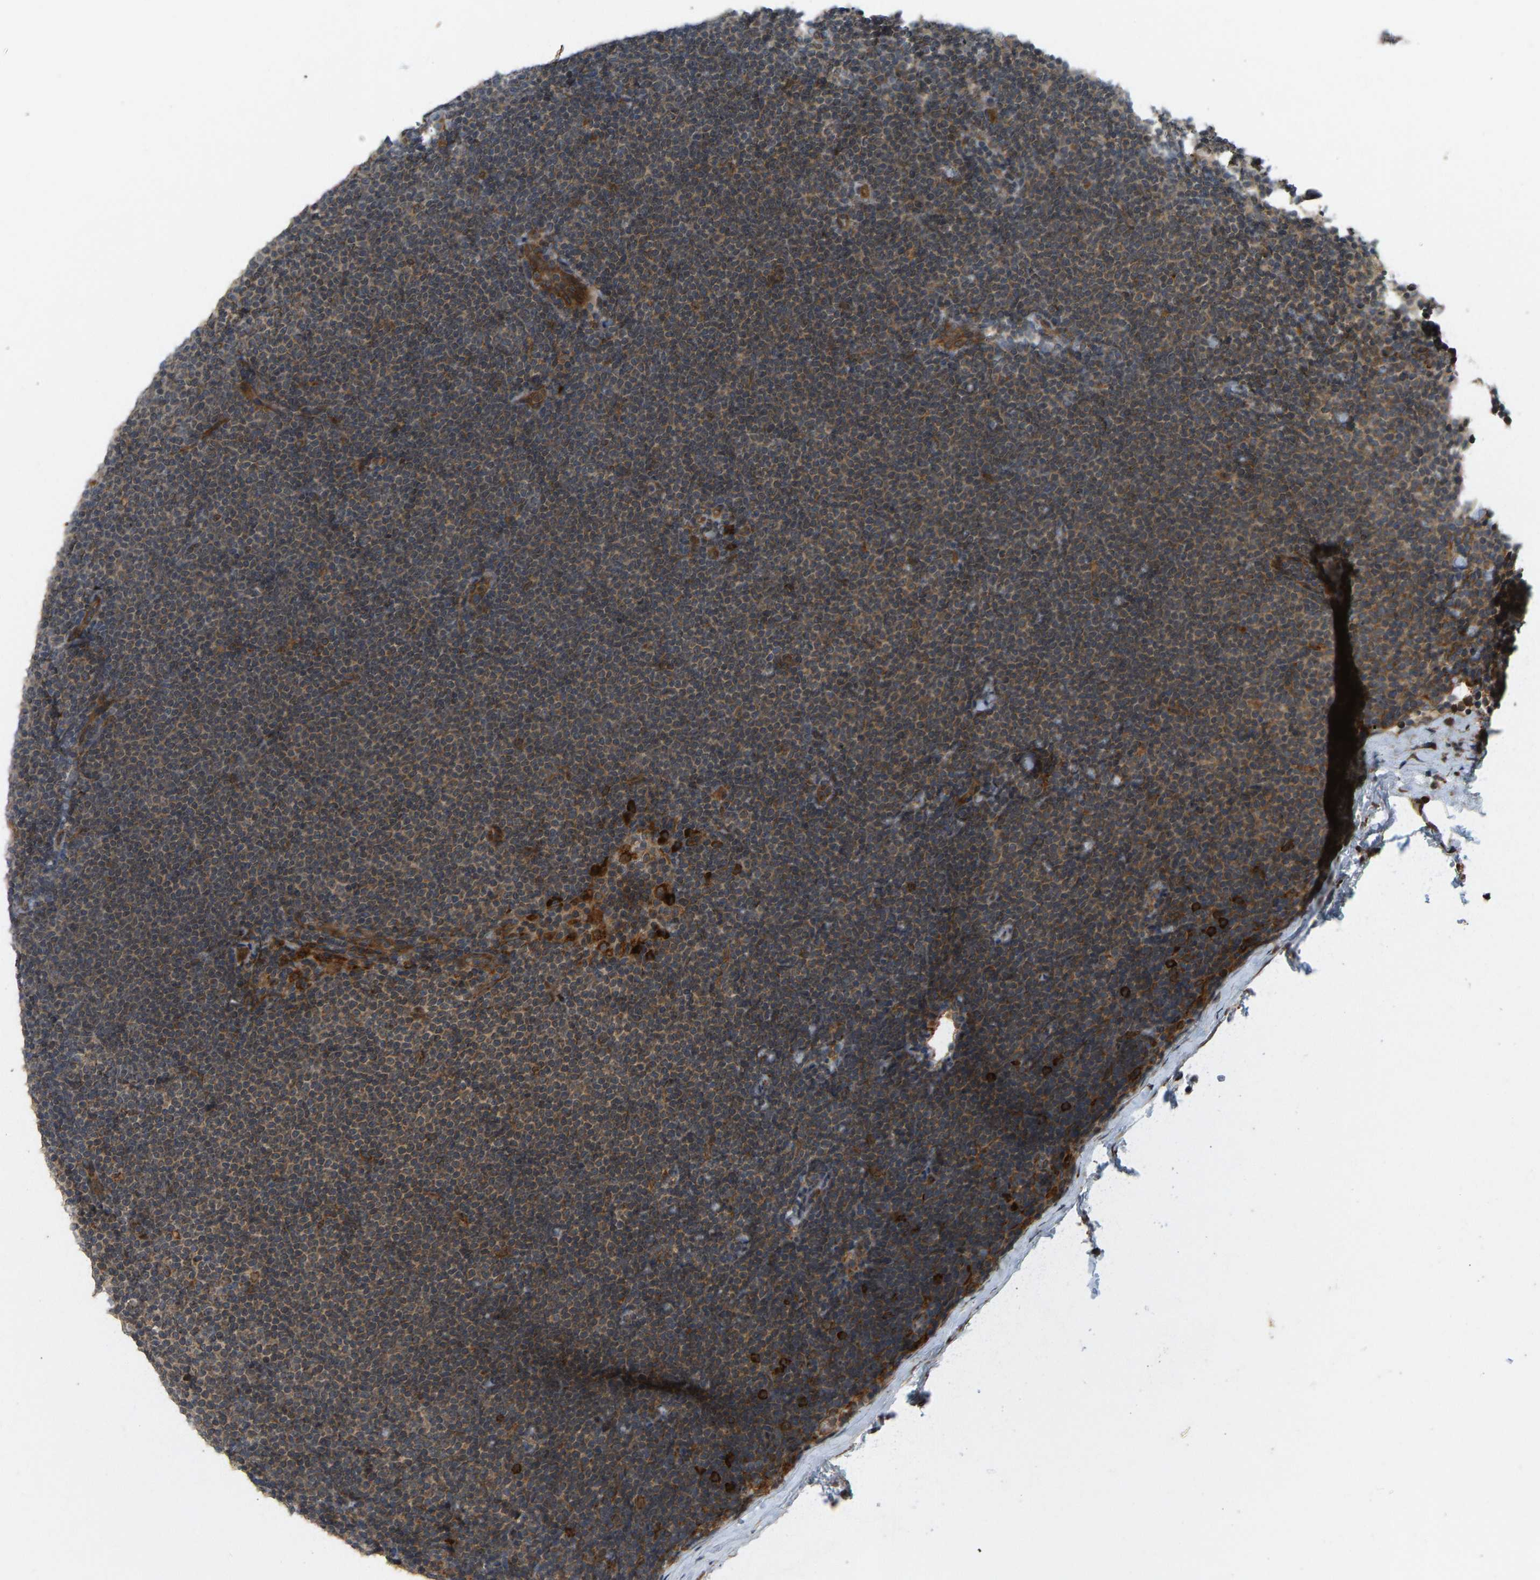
{"staining": {"intensity": "moderate", "quantity": ">75%", "location": "cytoplasmic/membranous"}, "tissue": "lymphoma", "cell_type": "Tumor cells", "image_type": "cancer", "snomed": [{"axis": "morphology", "description": "Malignant lymphoma, non-Hodgkin's type, Low grade"}, {"axis": "topography", "description": "Lymph node"}], "caption": "Moderate cytoplasmic/membranous staining for a protein is present in approximately >75% of tumor cells of lymphoma using IHC.", "gene": "RPN2", "patient": {"sex": "female", "age": 53}}